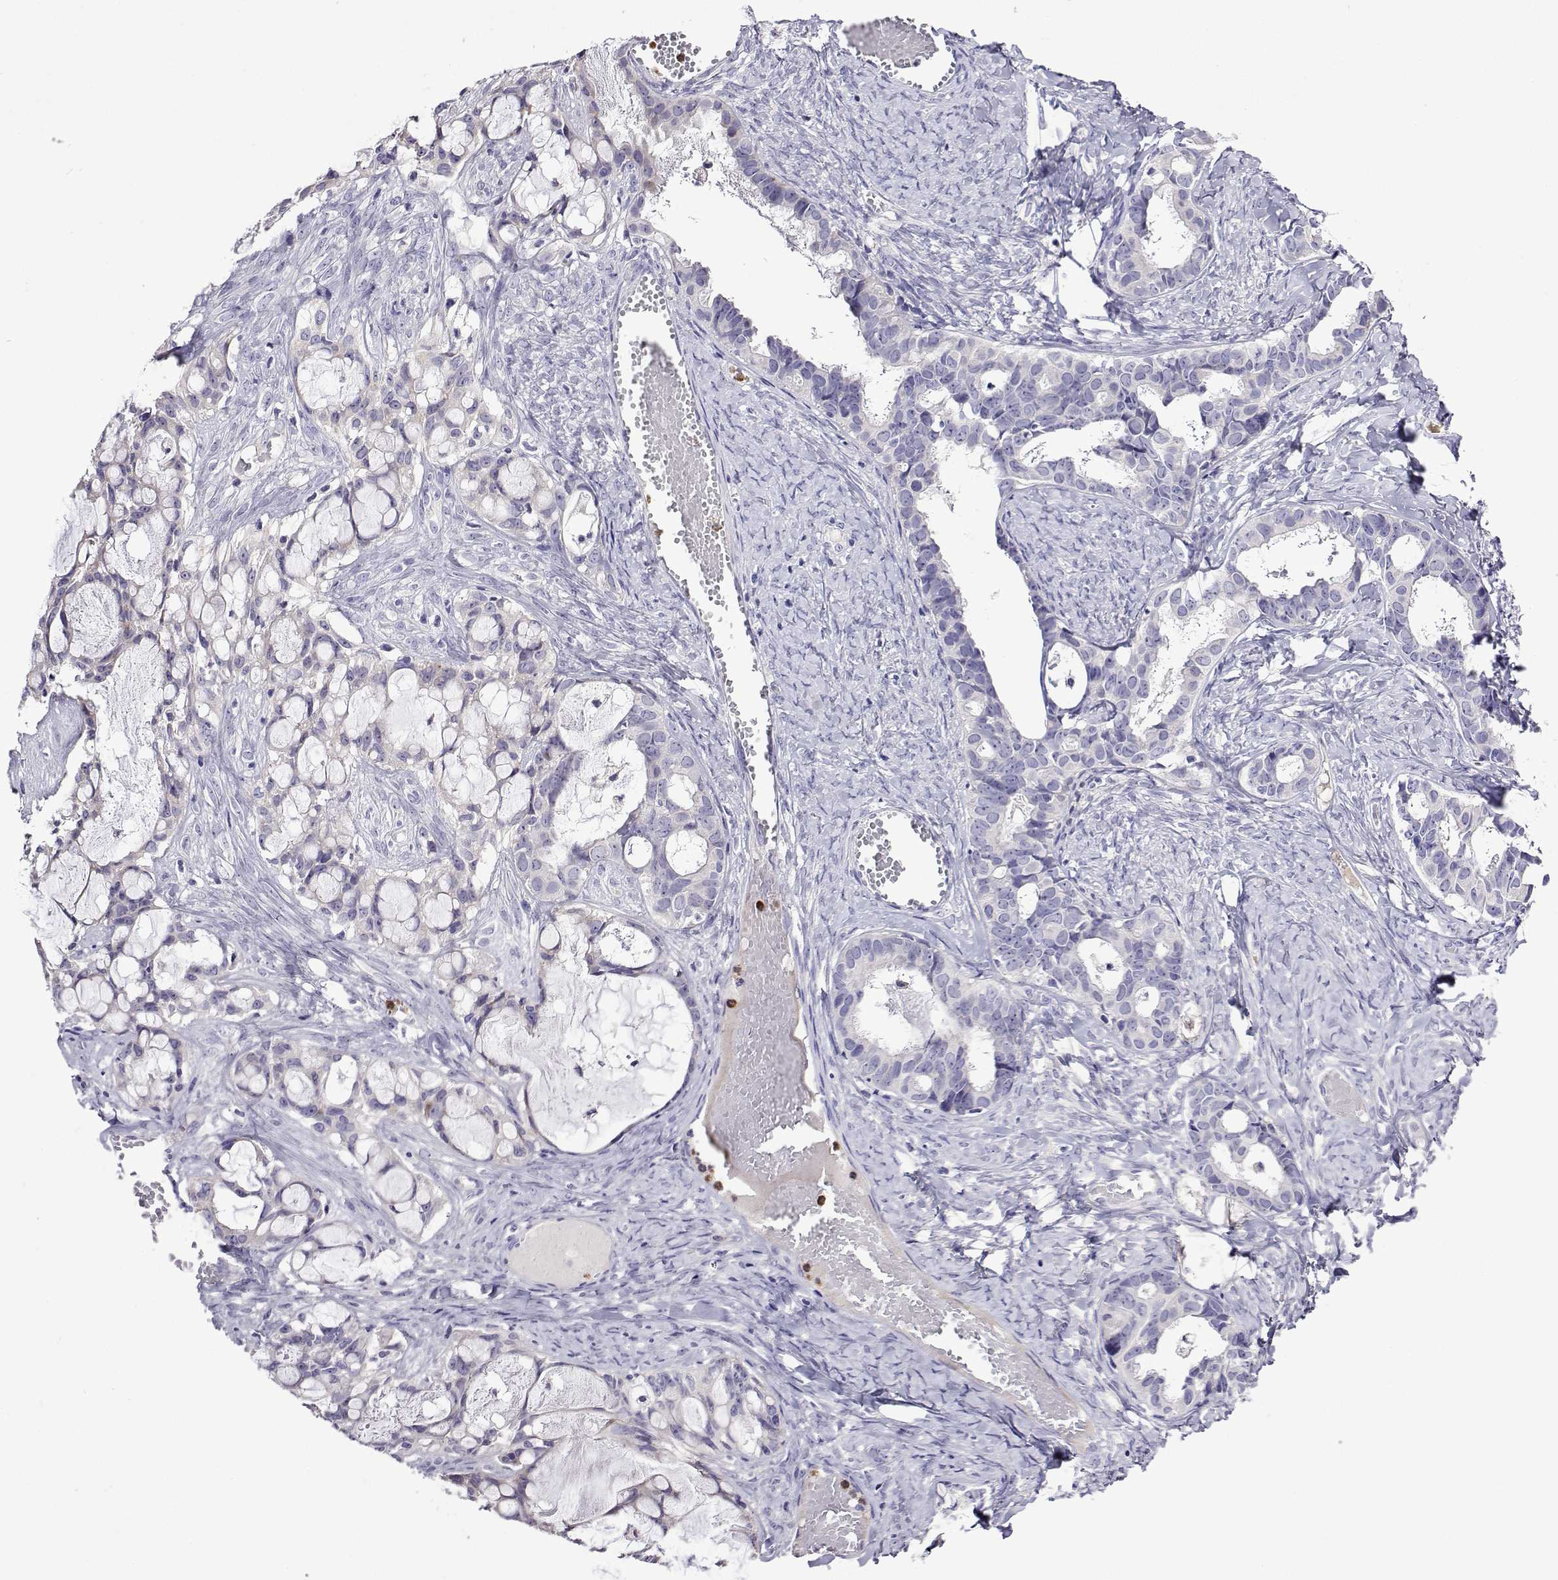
{"staining": {"intensity": "negative", "quantity": "none", "location": "none"}, "tissue": "ovarian cancer", "cell_type": "Tumor cells", "image_type": "cancer", "snomed": [{"axis": "morphology", "description": "Cystadenocarcinoma, serous, NOS"}, {"axis": "topography", "description": "Ovary"}], "caption": "High power microscopy image of an IHC photomicrograph of serous cystadenocarcinoma (ovarian), revealing no significant expression in tumor cells. (DAB (3,3'-diaminobenzidine) immunohistochemistry with hematoxylin counter stain).", "gene": "SULT2A1", "patient": {"sex": "female", "age": 69}}